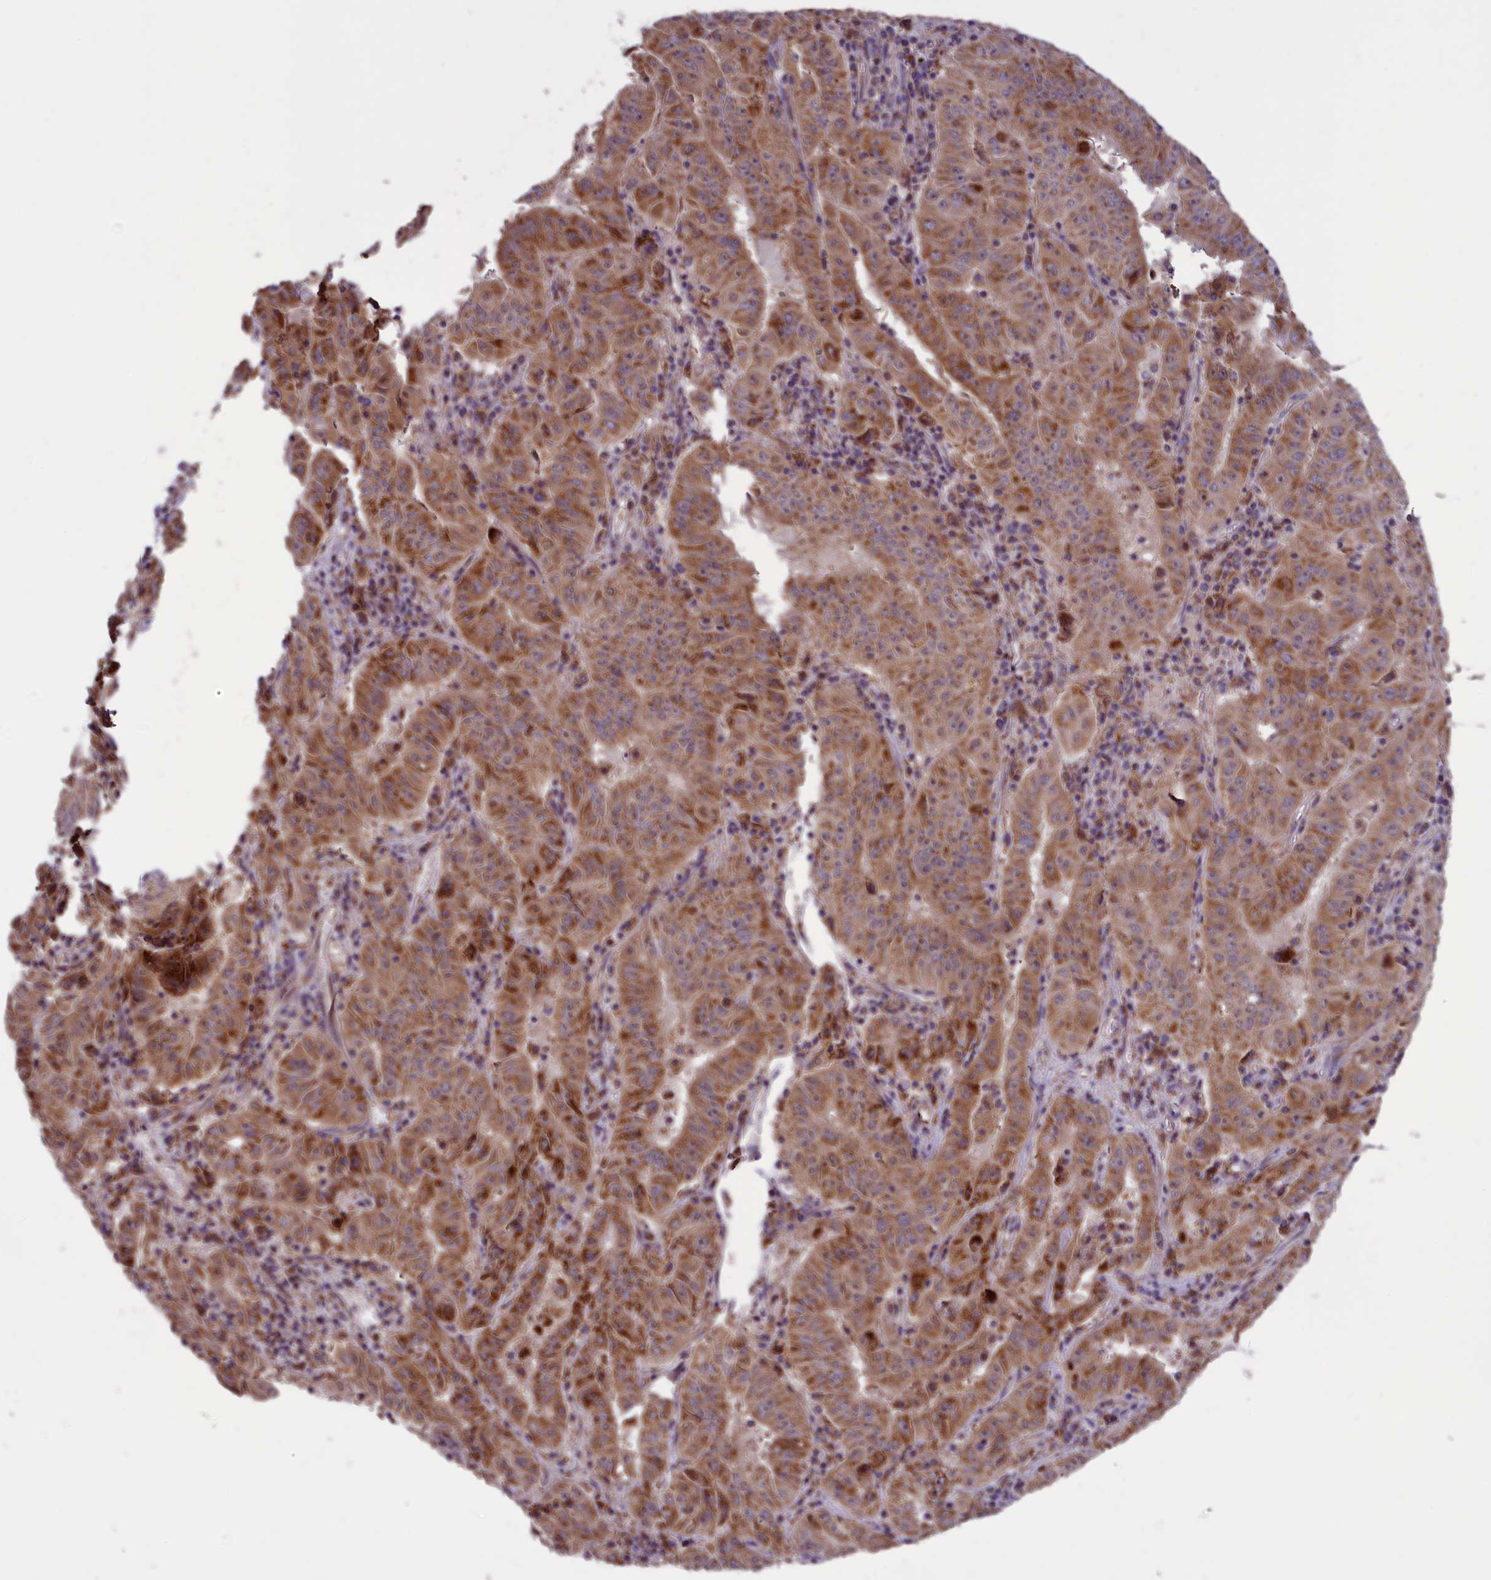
{"staining": {"intensity": "strong", "quantity": ">75%", "location": "cytoplasmic/membranous"}, "tissue": "pancreatic cancer", "cell_type": "Tumor cells", "image_type": "cancer", "snomed": [{"axis": "morphology", "description": "Adenocarcinoma, NOS"}, {"axis": "topography", "description": "Pancreas"}], "caption": "DAB immunohistochemical staining of adenocarcinoma (pancreatic) exhibits strong cytoplasmic/membranous protein expression in approximately >75% of tumor cells.", "gene": "GLRX5", "patient": {"sex": "male", "age": 63}}